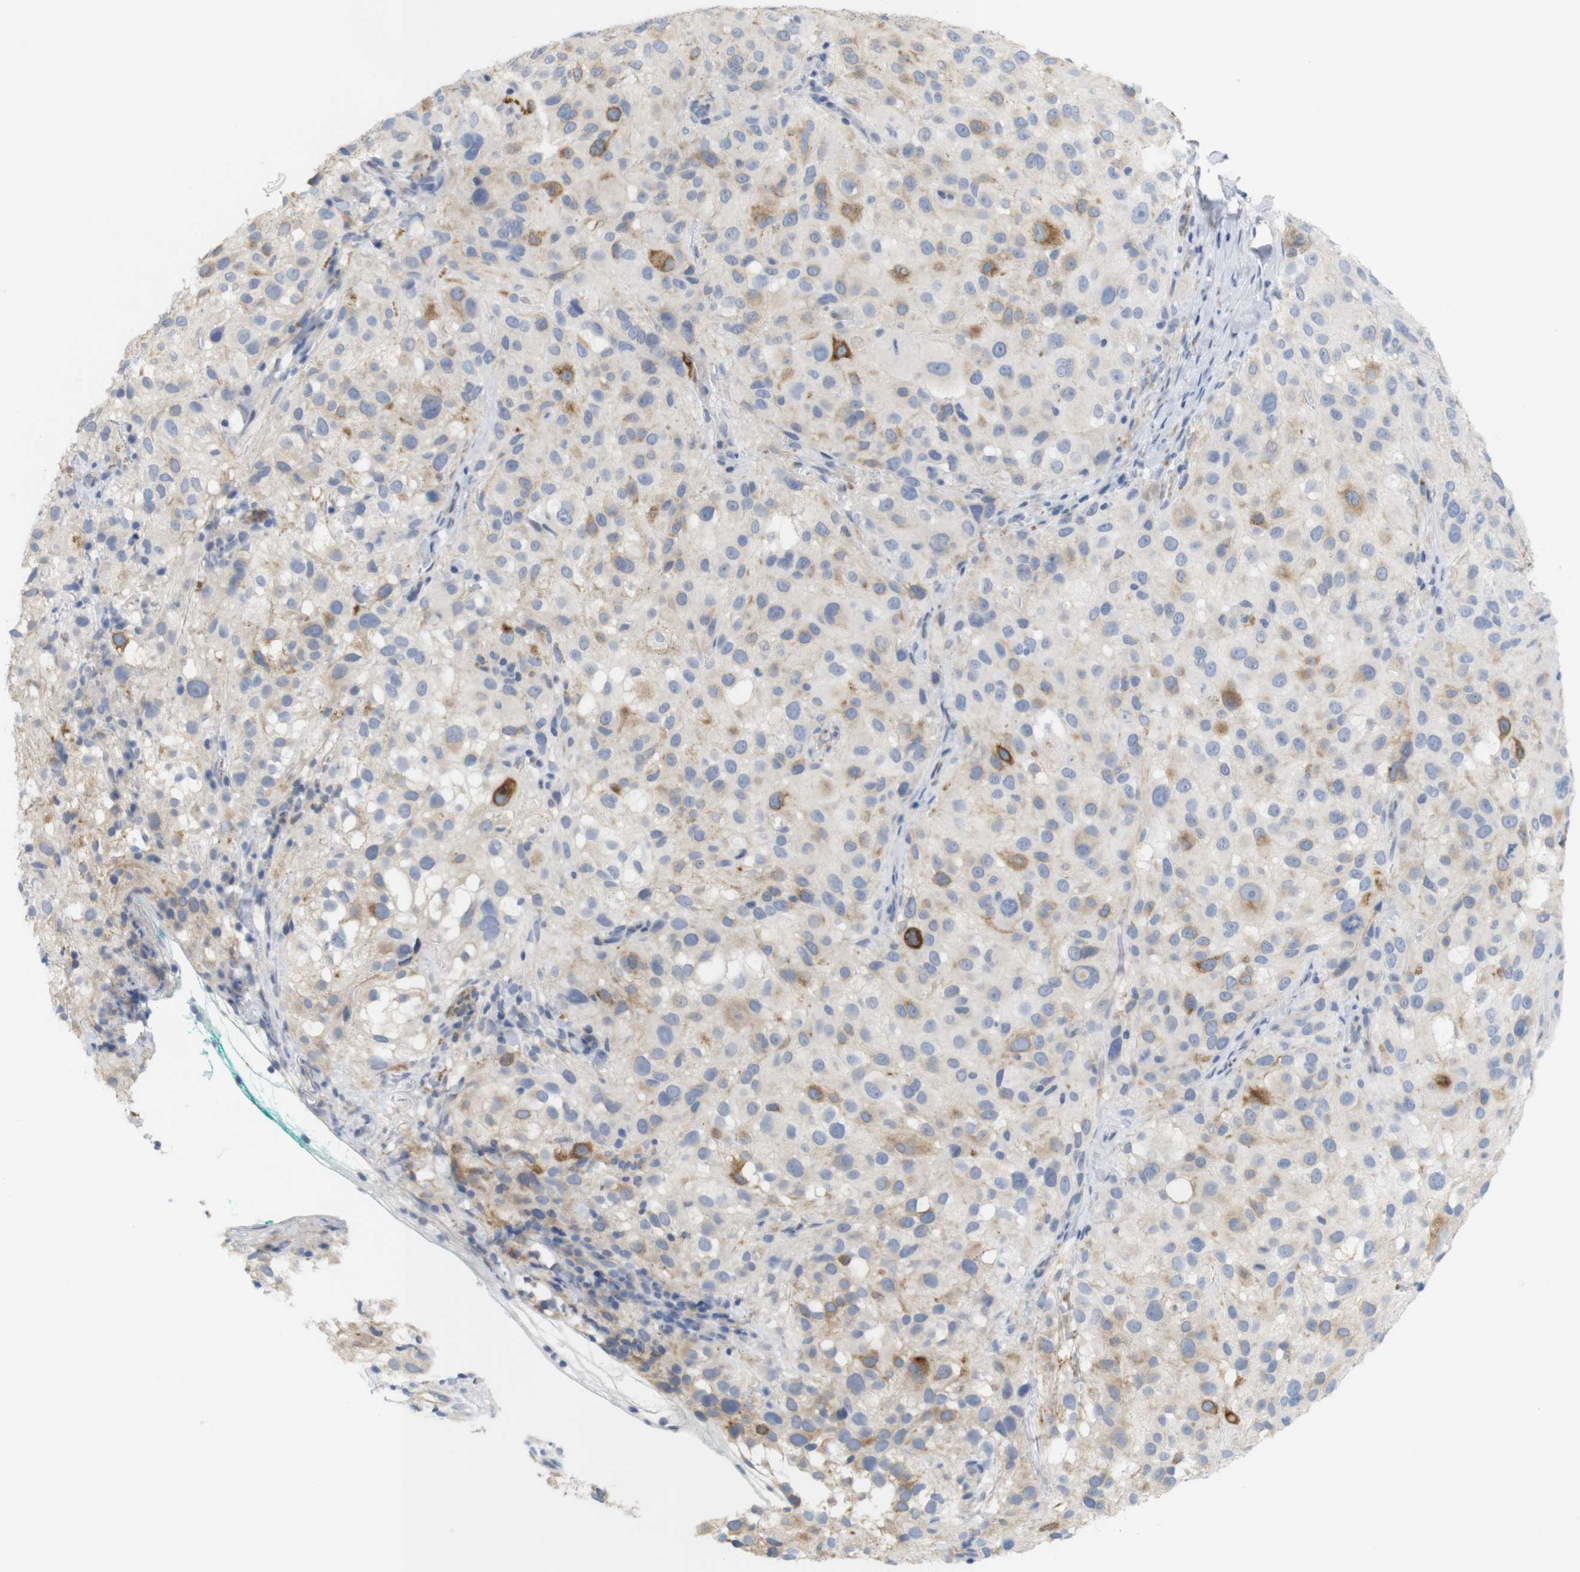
{"staining": {"intensity": "moderate", "quantity": "<25%", "location": "cytoplasmic/membranous"}, "tissue": "melanoma", "cell_type": "Tumor cells", "image_type": "cancer", "snomed": [{"axis": "morphology", "description": "Necrosis, NOS"}, {"axis": "morphology", "description": "Malignant melanoma, NOS"}, {"axis": "topography", "description": "Skin"}], "caption": "This is an image of IHC staining of melanoma, which shows moderate staining in the cytoplasmic/membranous of tumor cells.", "gene": "ITPR1", "patient": {"sex": "female", "age": 87}}